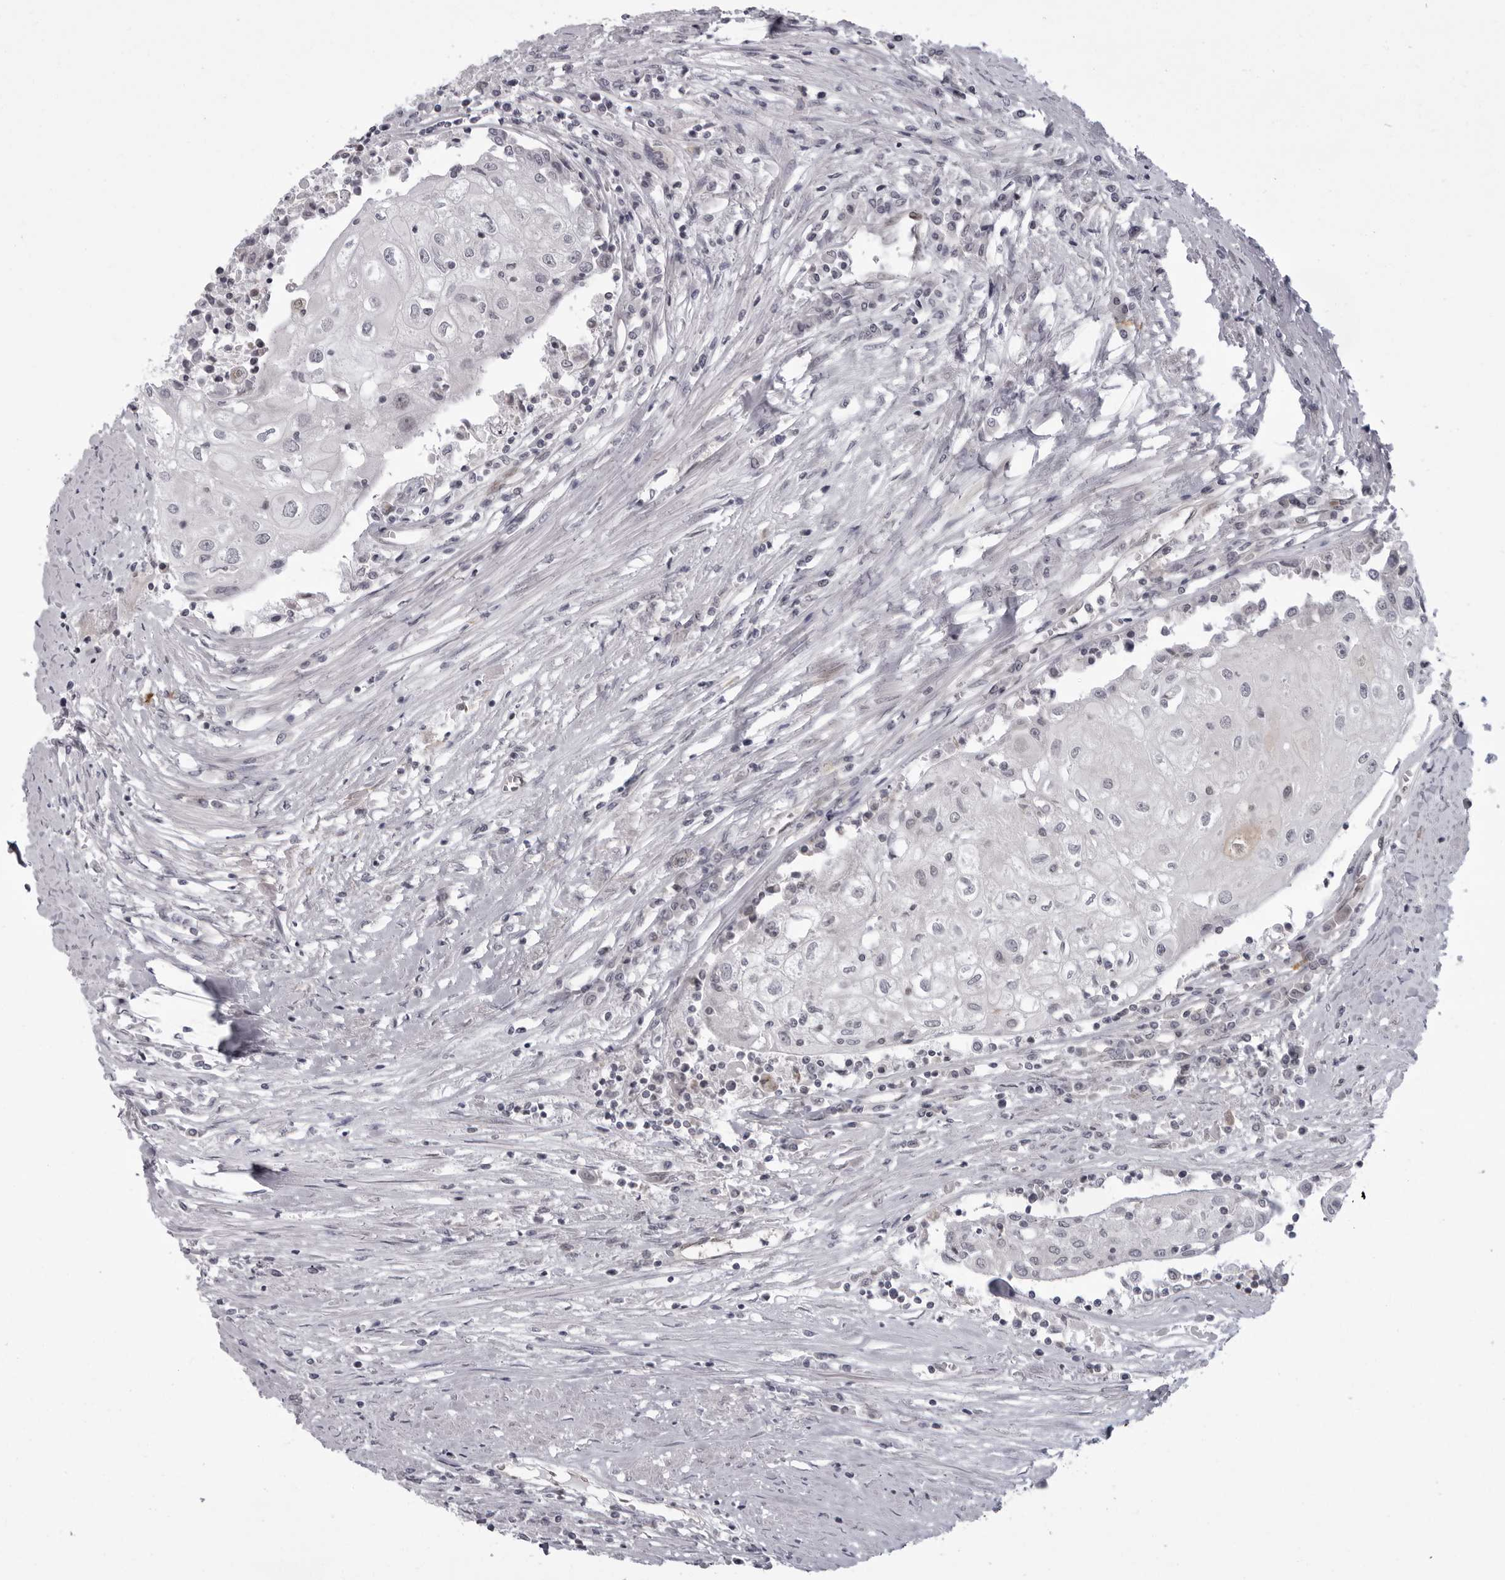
{"staining": {"intensity": "negative", "quantity": "none", "location": "none"}, "tissue": "urothelial cancer", "cell_type": "Tumor cells", "image_type": "cancer", "snomed": [{"axis": "morphology", "description": "Urothelial carcinoma, High grade"}, {"axis": "topography", "description": "Urinary bladder"}], "caption": "There is no significant expression in tumor cells of urothelial carcinoma (high-grade).", "gene": "MAPK12", "patient": {"sex": "female", "age": 85}}